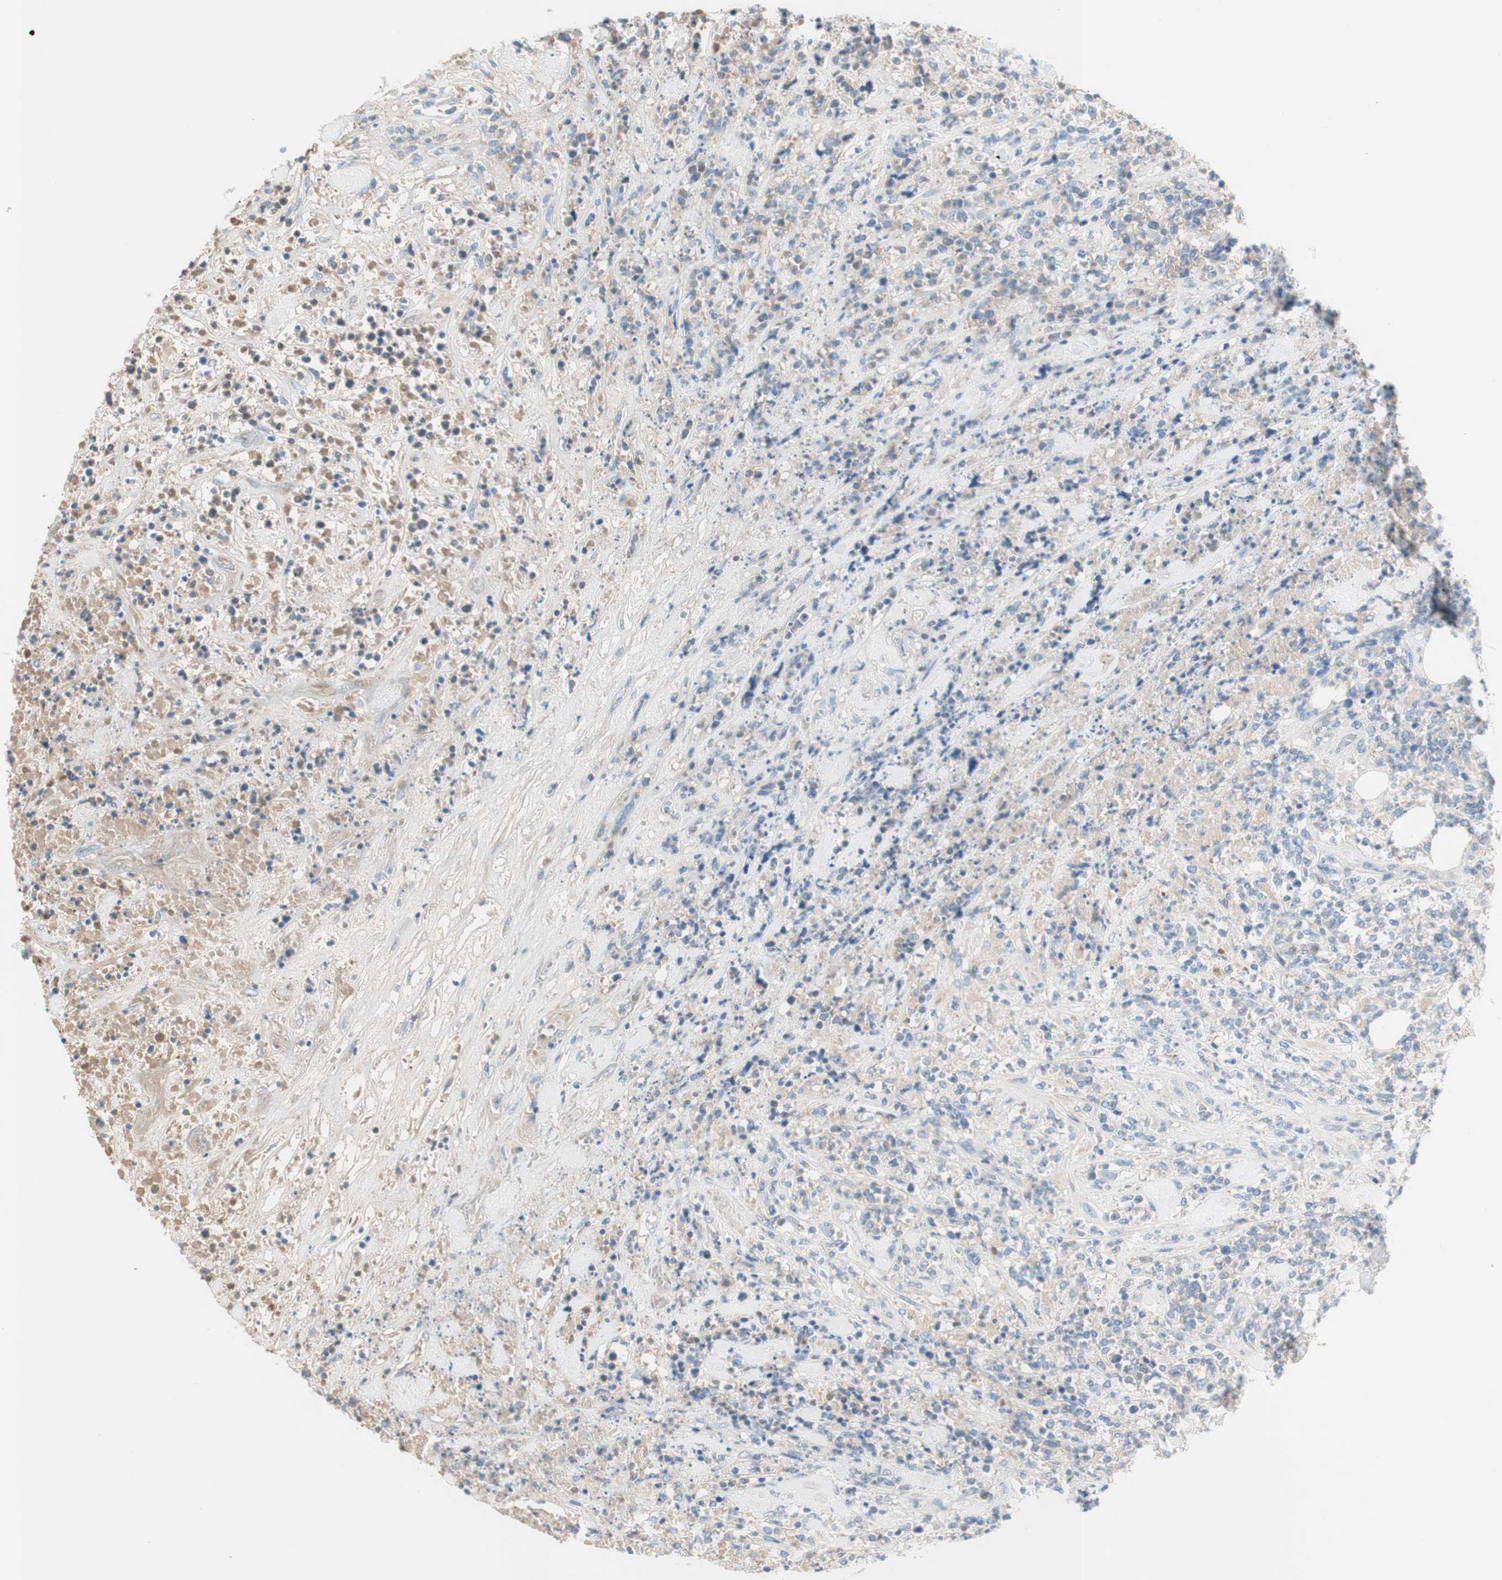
{"staining": {"intensity": "negative", "quantity": "none", "location": "none"}, "tissue": "lymphoma", "cell_type": "Tumor cells", "image_type": "cancer", "snomed": [{"axis": "morphology", "description": "Malignant lymphoma, non-Hodgkin's type, High grade"}, {"axis": "topography", "description": "Soft tissue"}], "caption": "Immunohistochemistry photomicrograph of neoplastic tissue: malignant lymphoma, non-Hodgkin's type (high-grade) stained with DAB (3,3'-diaminobenzidine) shows no significant protein staining in tumor cells.", "gene": "KNG1", "patient": {"sex": "male", "age": 18}}